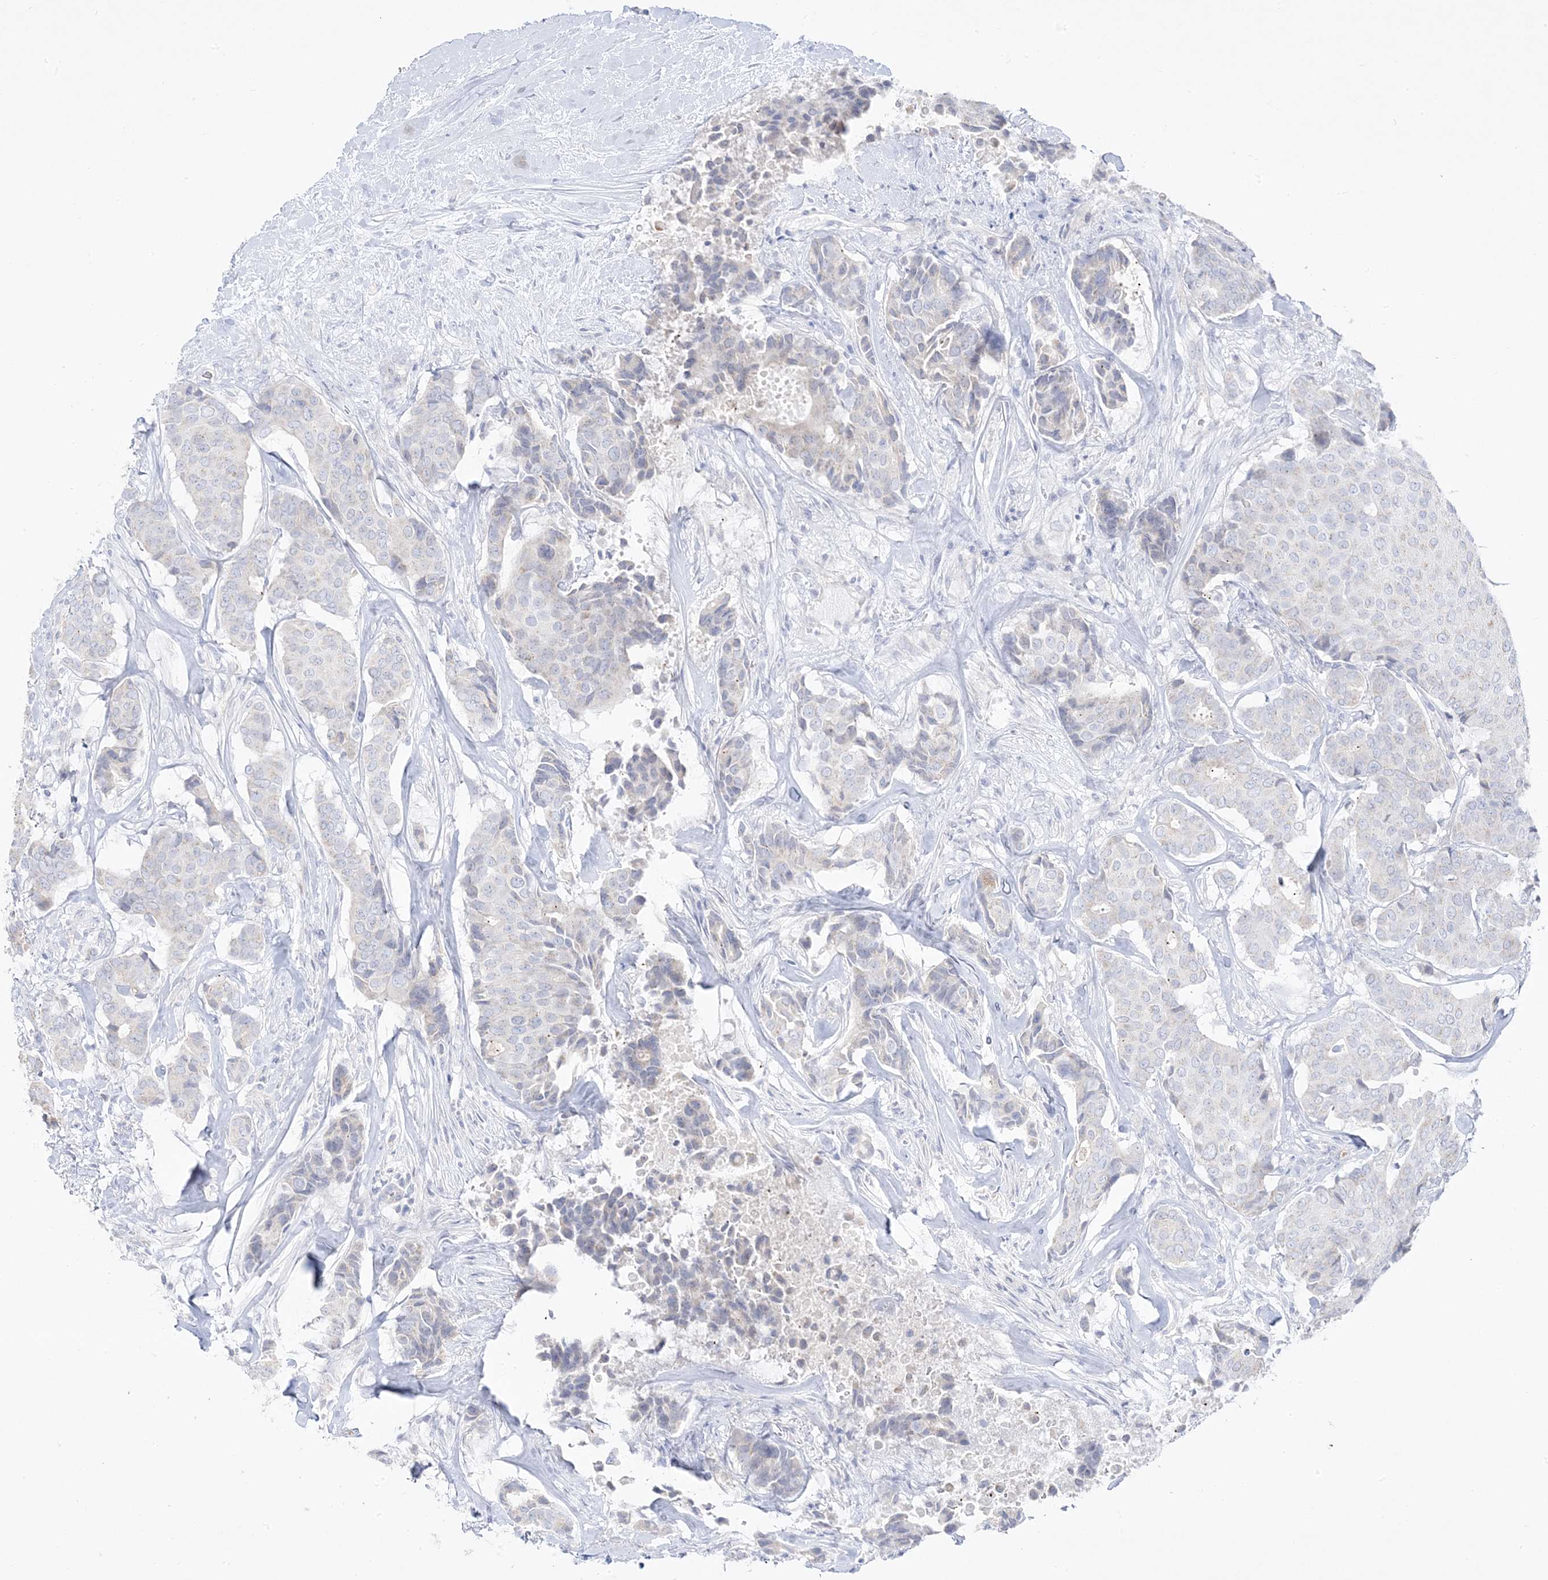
{"staining": {"intensity": "negative", "quantity": "none", "location": "none"}, "tissue": "breast cancer", "cell_type": "Tumor cells", "image_type": "cancer", "snomed": [{"axis": "morphology", "description": "Duct carcinoma"}, {"axis": "topography", "description": "Breast"}], "caption": "Immunohistochemistry (IHC) image of neoplastic tissue: breast cancer (invasive ductal carcinoma) stained with DAB shows no significant protein positivity in tumor cells.", "gene": "TRANK1", "patient": {"sex": "female", "age": 75}}